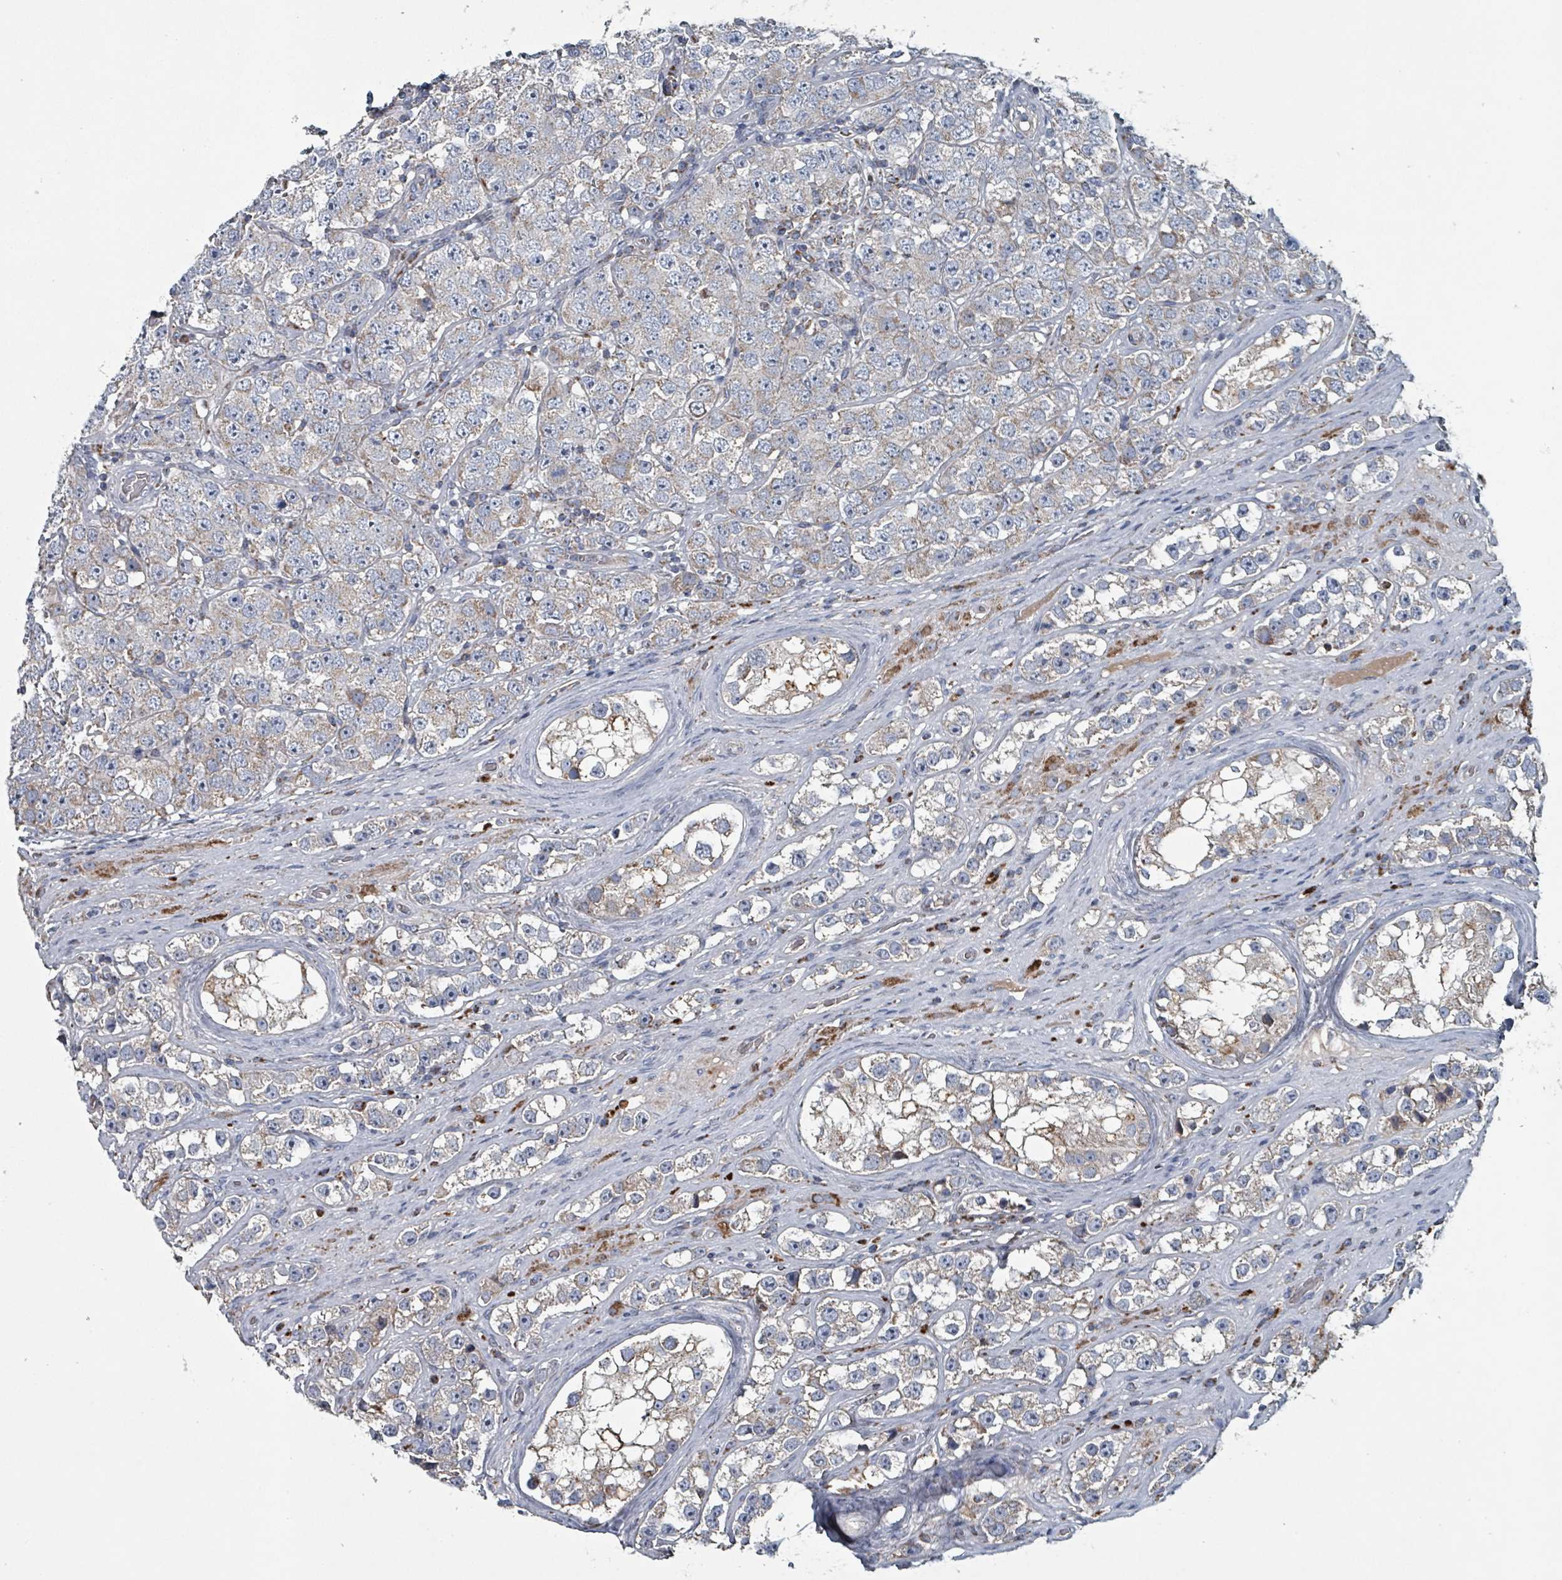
{"staining": {"intensity": "weak", "quantity": "25%-75%", "location": "cytoplasmic/membranous"}, "tissue": "testis cancer", "cell_type": "Tumor cells", "image_type": "cancer", "snomed": [{"axis": "morphology", "description": "Seminoma, NOS"}, {"axis": "topography", "description": "Testis"}], "caption": "Immunohistochemistry (IHC) of human testis cancer (seminoma) reveals low levels of weak cytoplasmic/membranous staining in about 25%-75% of tumor cells.", "gene": "ABHD18", "patient": {"sex": "male", "age": 28}}